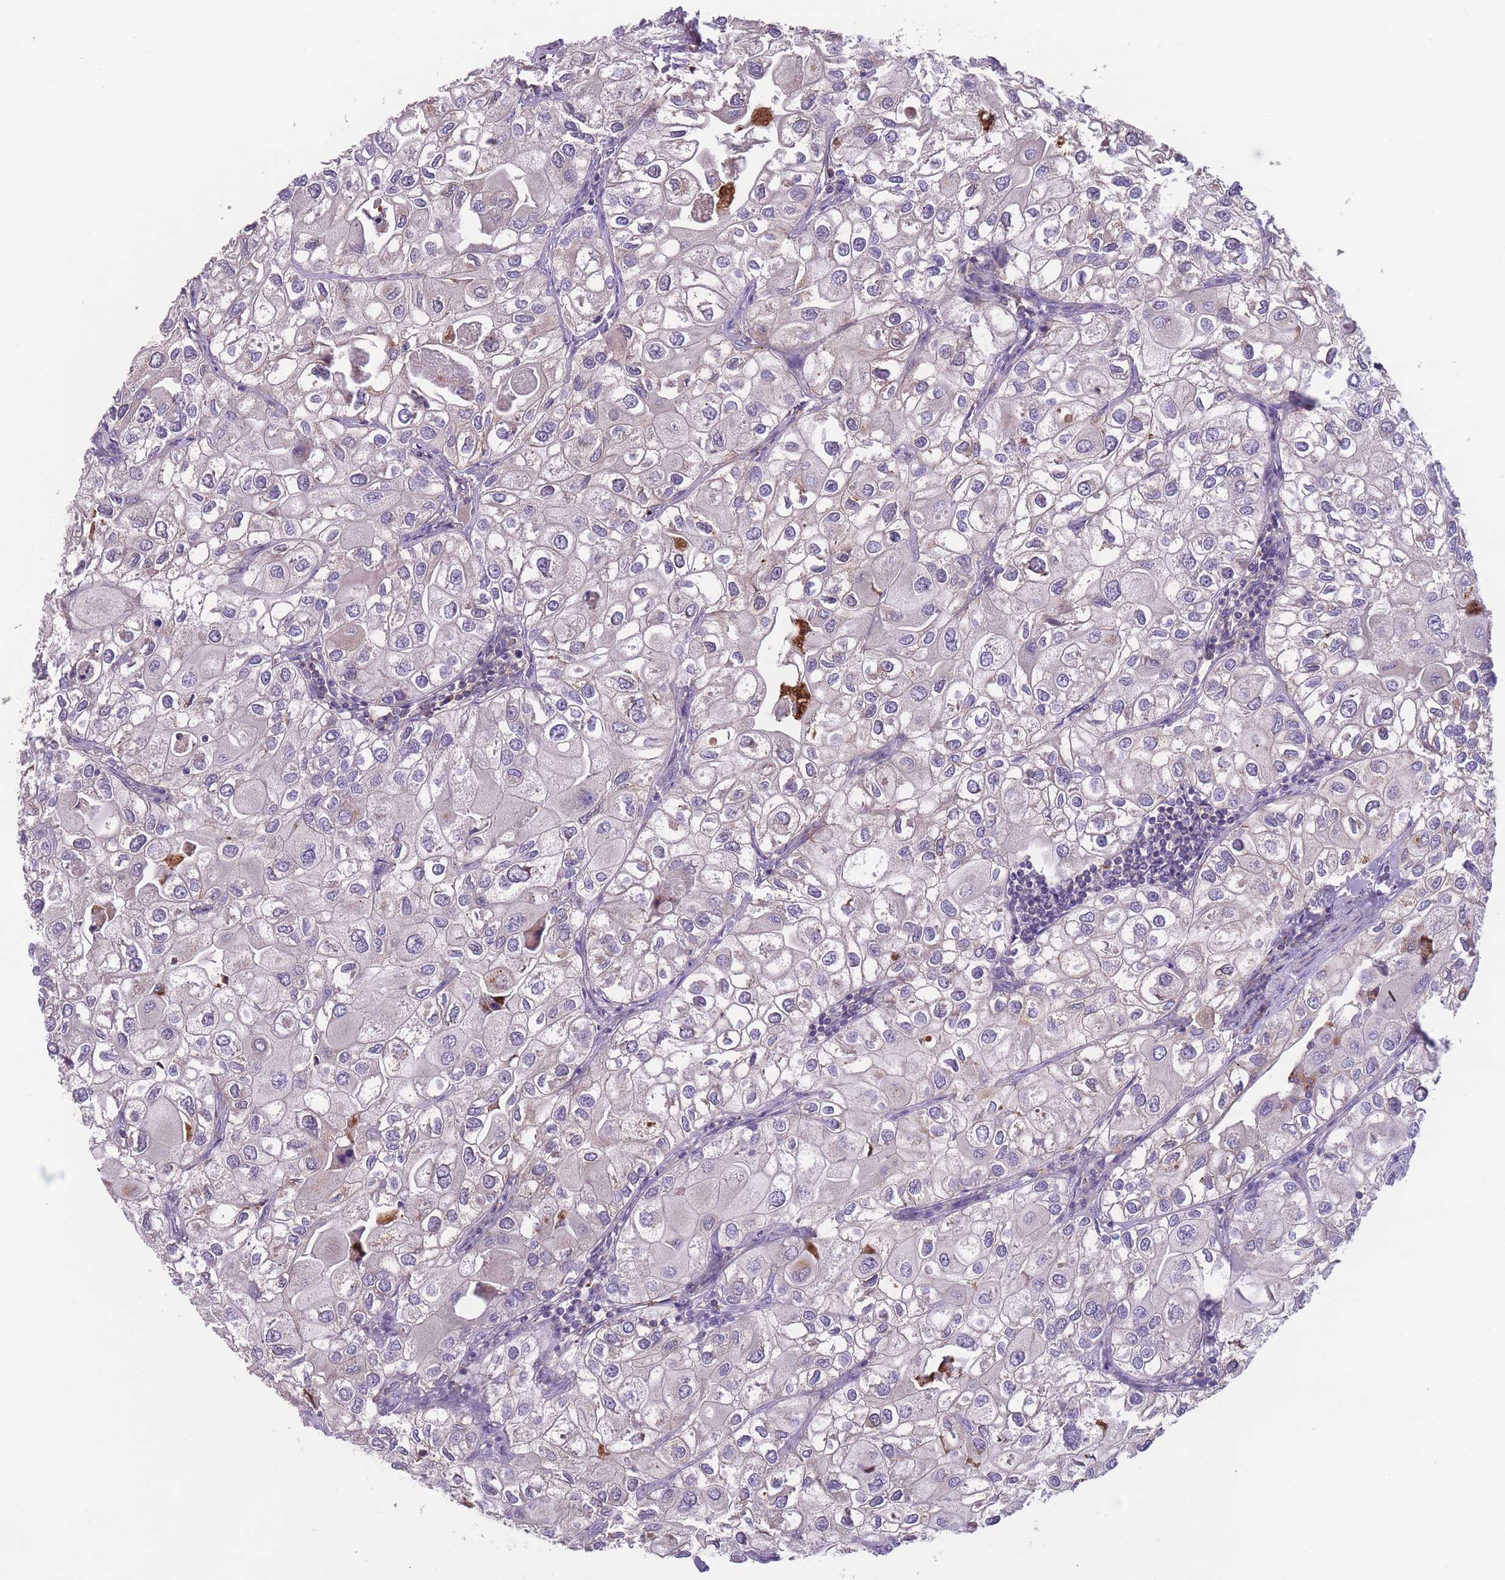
{"staining": {"intensity": "negative", "quantity": "none", "location": "none"}, "tissue": "urothelial cancer", "cell_type": "Tumor cells", "image_type": "cancer", "snomed": [{"axis": "morphology", "description": "Urothelial carcinoma, High grade"}, {"axis": "topography", "description": "Urinary bladder"}], "caption": "IHC histopathology image of neoplastic tissue: human high-grade urothelial carcinoma stained with DAB reveals no significant protein staining in tumor cells.", "gene": "ITPKC", "patient": {"sex": "male", "age": 64}}